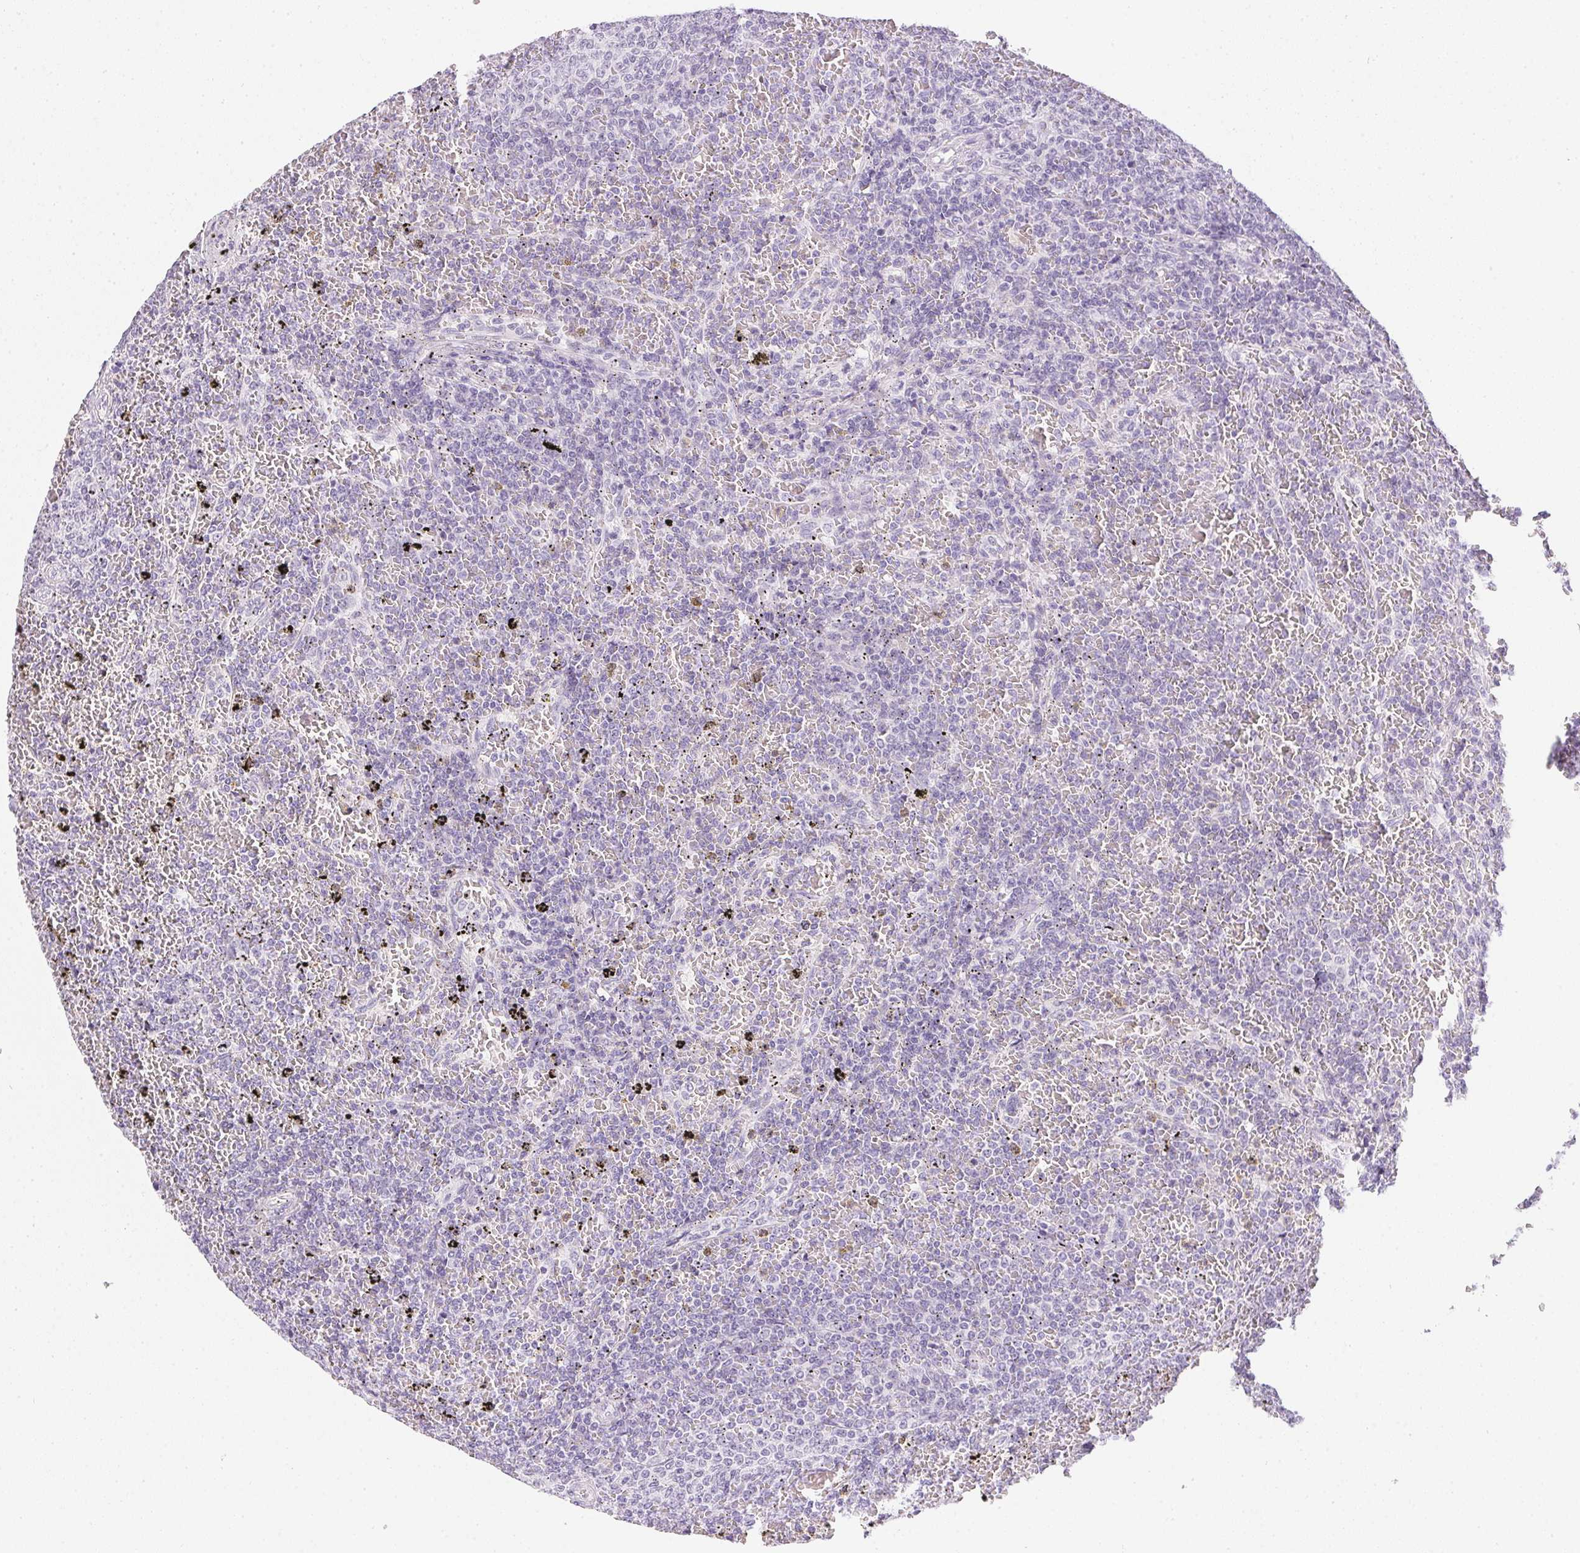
{"staining": {"intensity": "negative", "quantity": "none", "location": "none"}, "tissue": "lymphoma", "cell_type": "Tumor cells", "image_type": "cancer", "snomed": [{"axis": "morphology", "description": "Malignant lymphoma, non-Hodgkin's type, Low grade"}, {"axis": "topography", "description": "Spleen"}], "caption": "A high-resolution image shows immunohistochemistry staining of lymphoma, which shows no significant expression in tumor cells. The staining was performed using DAB (3,3'-diaminobenzidine) to visualize the protein expression in brown, while the nuclei were stained in blue with hematoxylin (Magnification: 20x).", "gene": "PPY", "patient": {"sex": "female", "age": 77}}